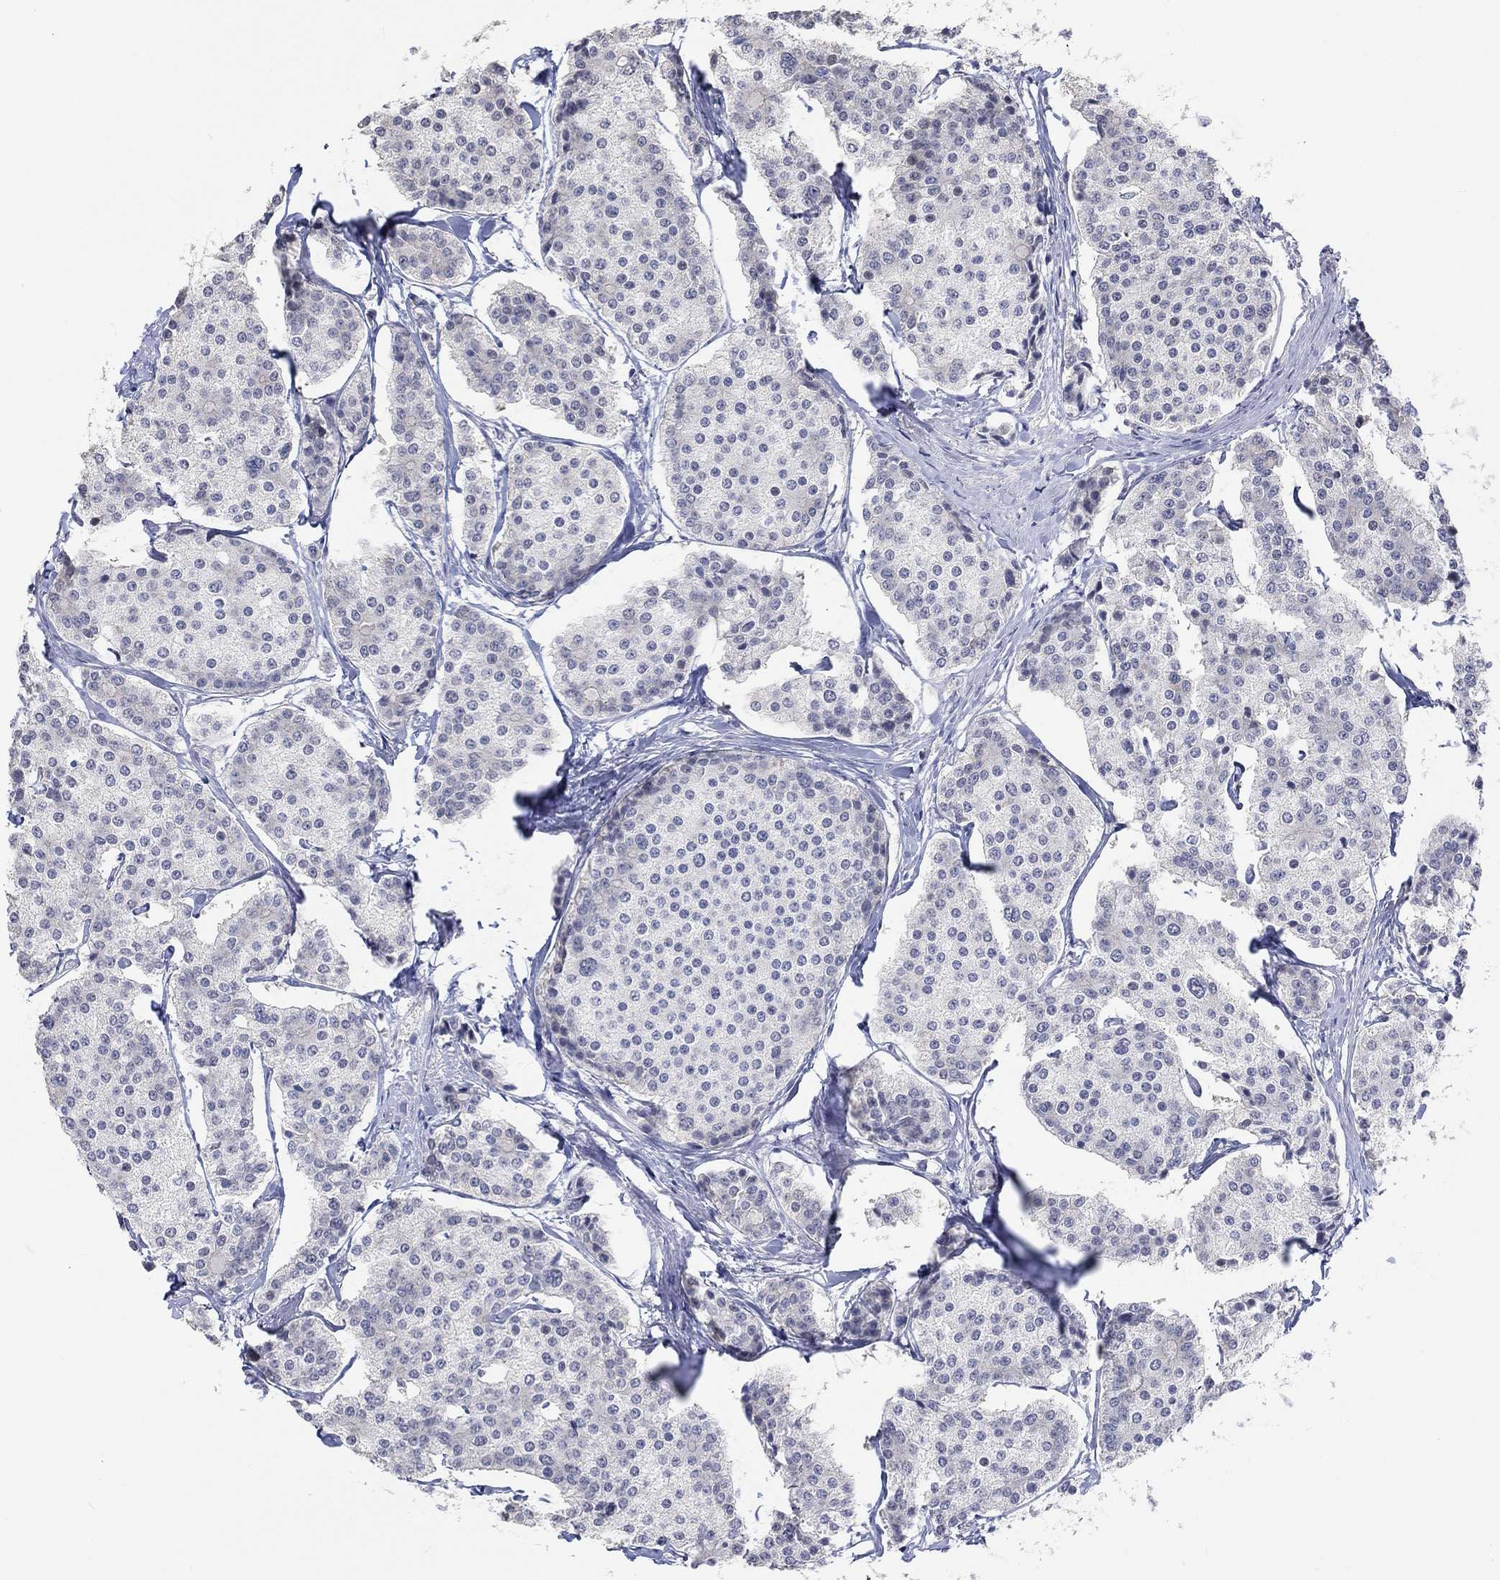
{"staining": {"intensity": "negative", "quantity": "none", "location": "none"}, "tissue": "carcinoid", "cell_type": "Tumor cells", "image_type": "cancer", "snomed": [{"axis": "morphology", "description": "Carcinoid, malignant, NOS"}, {"axis": "topography", "description": "Small intestine"}], "caption": "Immunohistochemical staining of carcinoid shows no significant expression in tumor cells.", "gene": "PNMA5", "patient": {"sex": "female", "age": 65}}